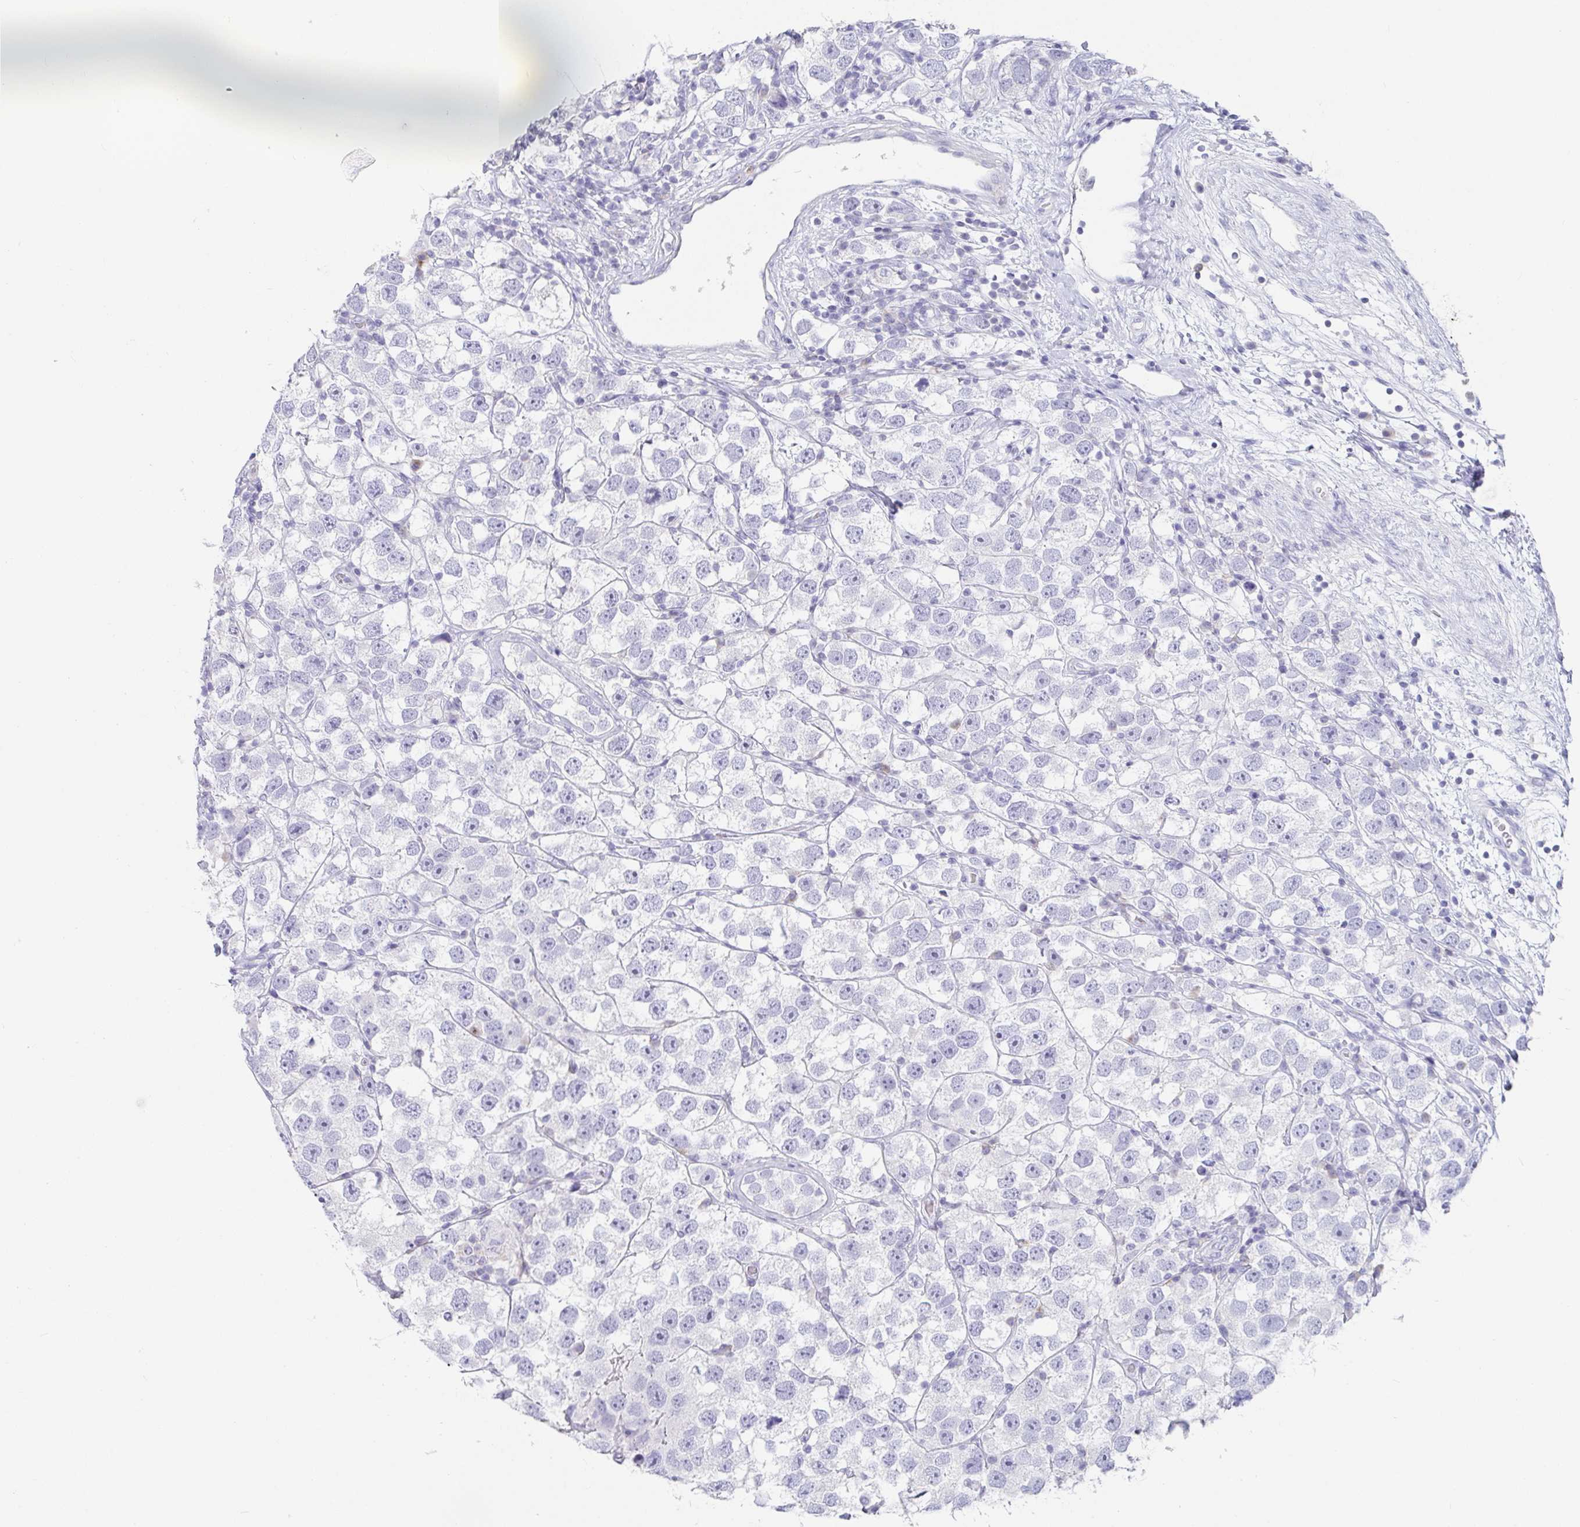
{"staining": {"intensity": "negative", "quantity": "none", "location": "none"}, "tissue": "testis cancer", "cell_type": "Tumor cells", "image_type": "cancer", "snomed": [{"axis": "morphology", "description": "Seminoma, NOS"}, {"axis": "topography", "description": "Testis"}], "caption": "Immunohistochemistry (IHC) micrograph of human testis cancer stained for a protein (brown), which exhibits no positivity in tumor cells.", "gene": "PLA2G1B", "patient": {"sex": "male", "age": 26}}